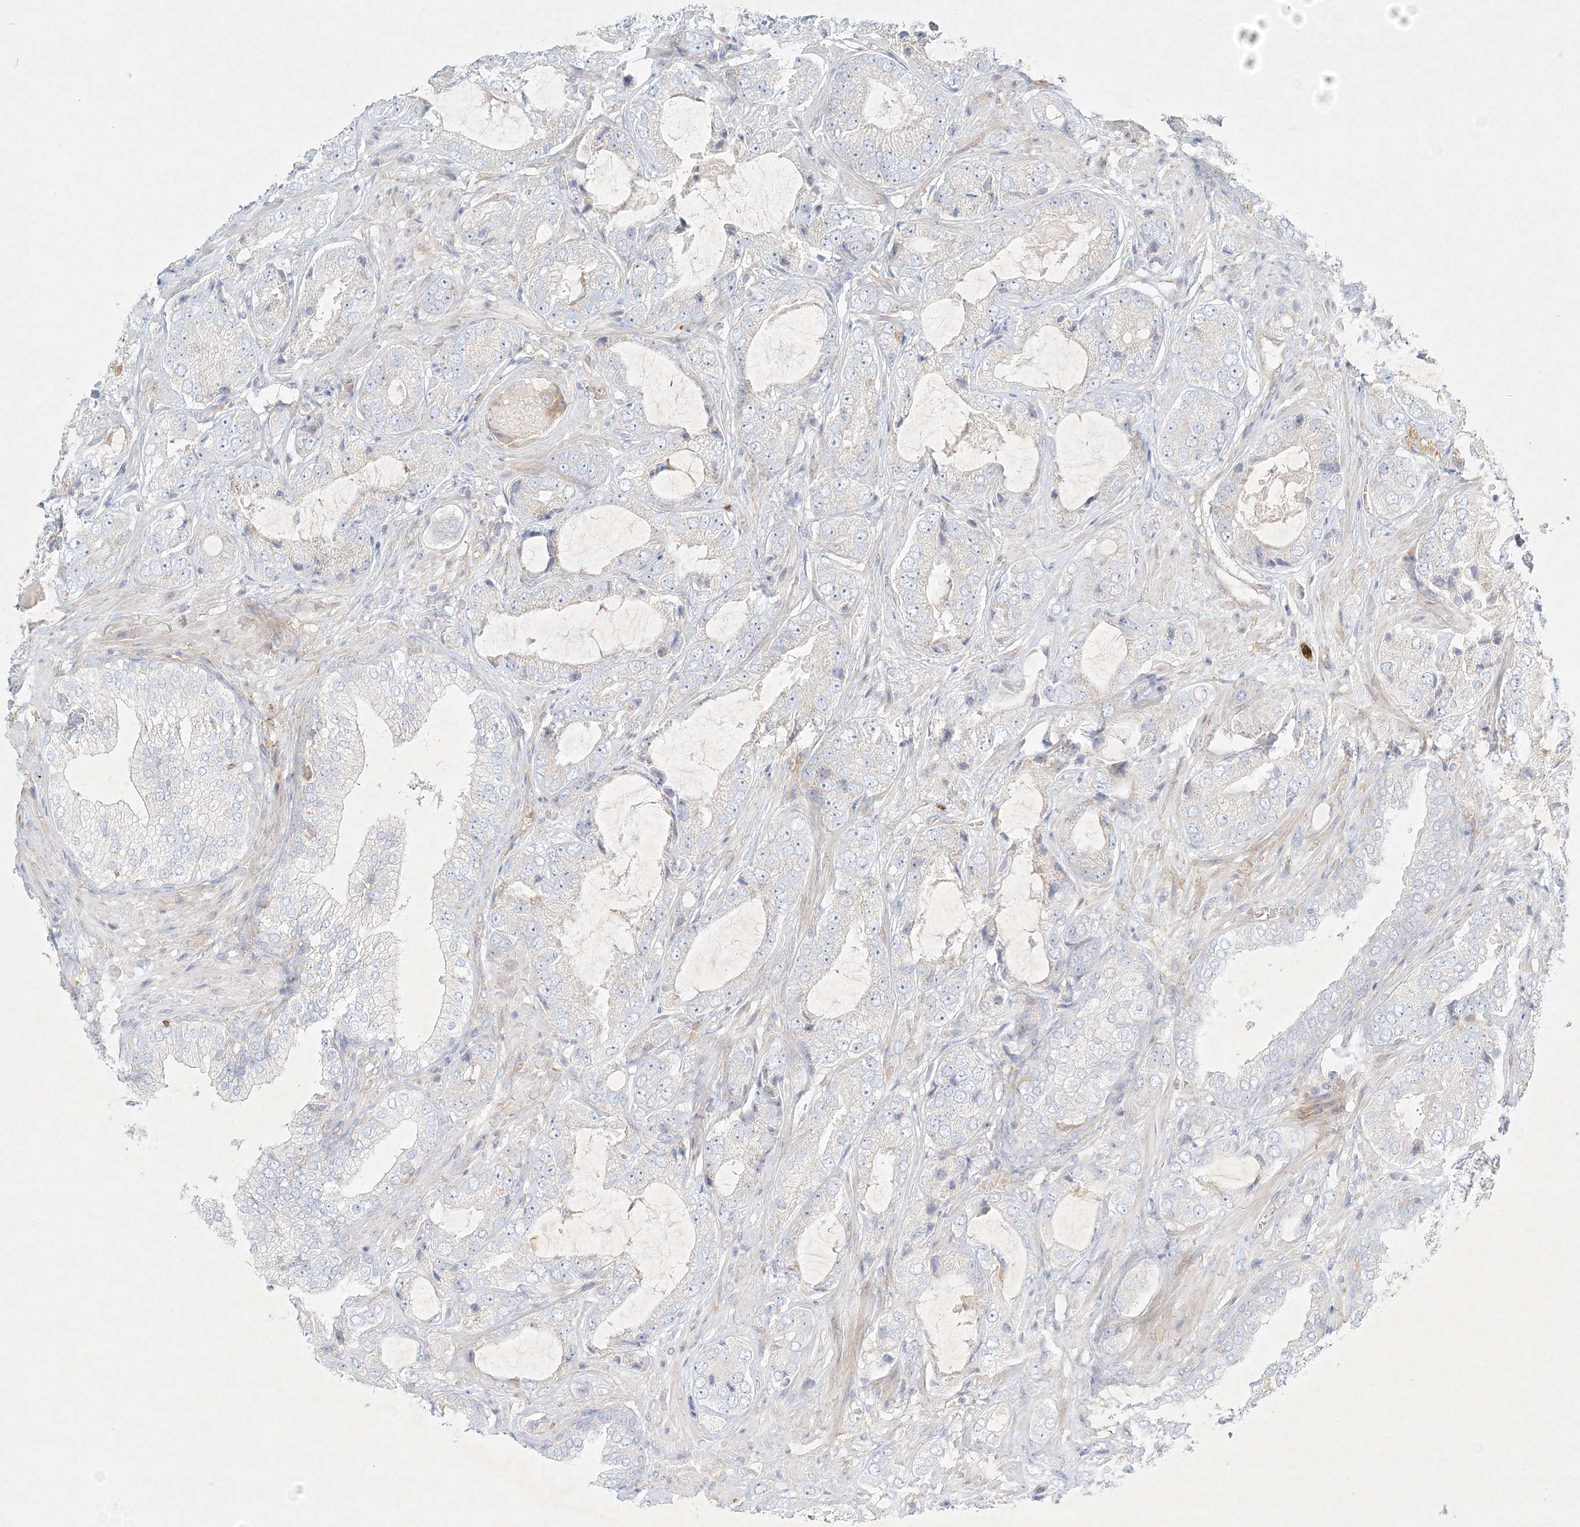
{"staining": {"intensity": "negative", "quantity": "none", "location": "none"}, "tissue": "prostate cancer", "cell_type": "Tumor cells", "image_type": "cancer", "snomed": [{"axis": "morphology", "description": "Normal tissue, NOS"}, {"axis": "morphology", "description": "Adenocarcinoma, High grade"}, {"axis": "topography", "description": "Prostate"}, {"axis": "topography", "description": "Peripheral nerve tissue"}], "caption": "There is no significant staining in tumor cells of high-grade adenocarcinoma (prostate).", "gene": "STK11IP", "patient": {"sex": "male", "age": 59}}